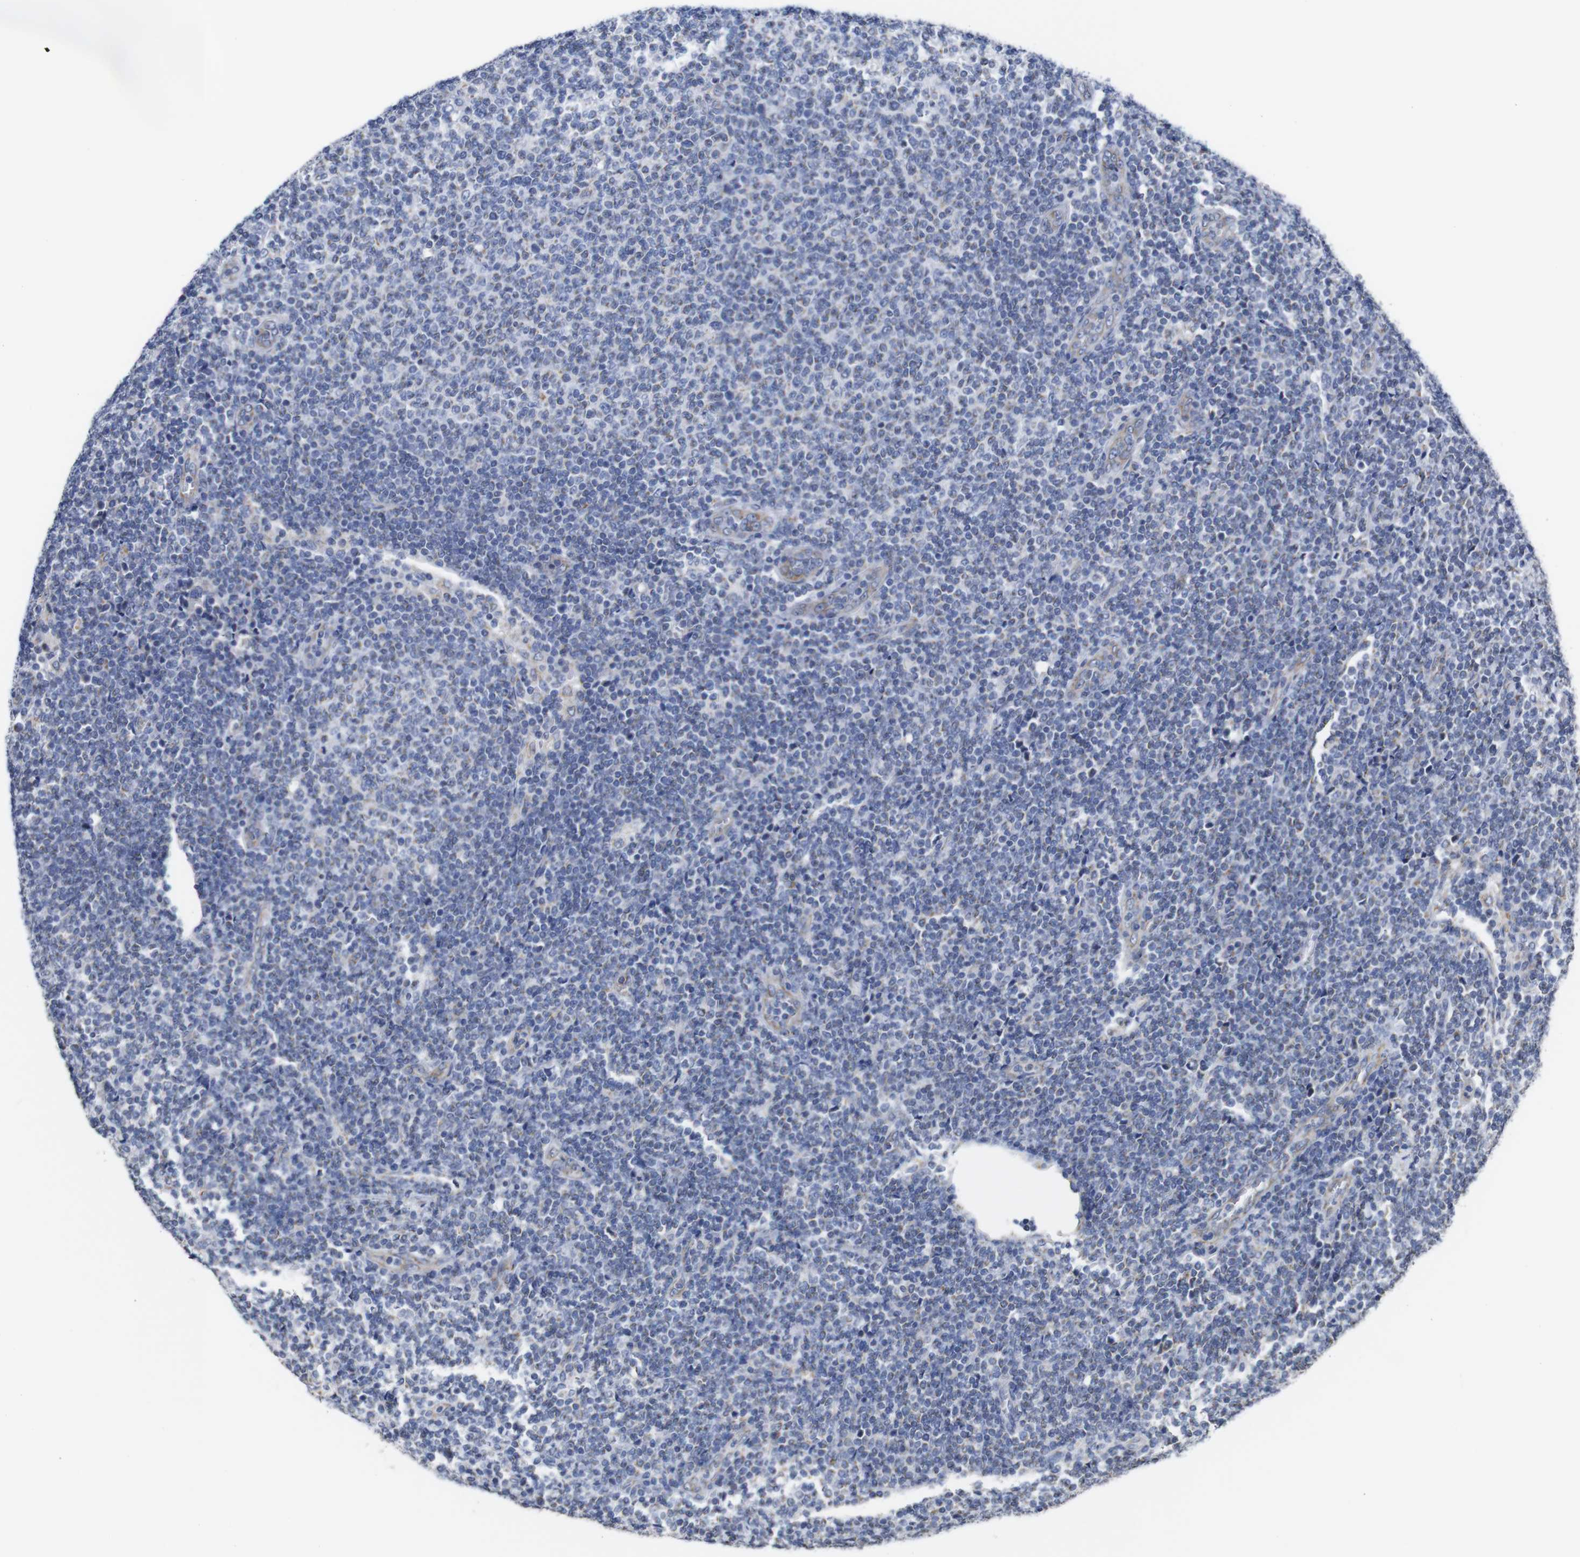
{"staining": {"intensity": "negative", "quantity": "none", "location": "none"}, "tissue": "lymphoma", "cell_type": "Tumor cells", "image_type": "cancer", "snomed": [{"axis": "morphology", "description": "Malignant lymphoma, non-Hodgkin's type, Low grade"}, {"axis": "topography", "description": "Lymph node"}], "caption": "Tumor cells show no significant expression in lymphoma.", "gene": "MAOA", "patient": {"sex": "male", "age": 66}}